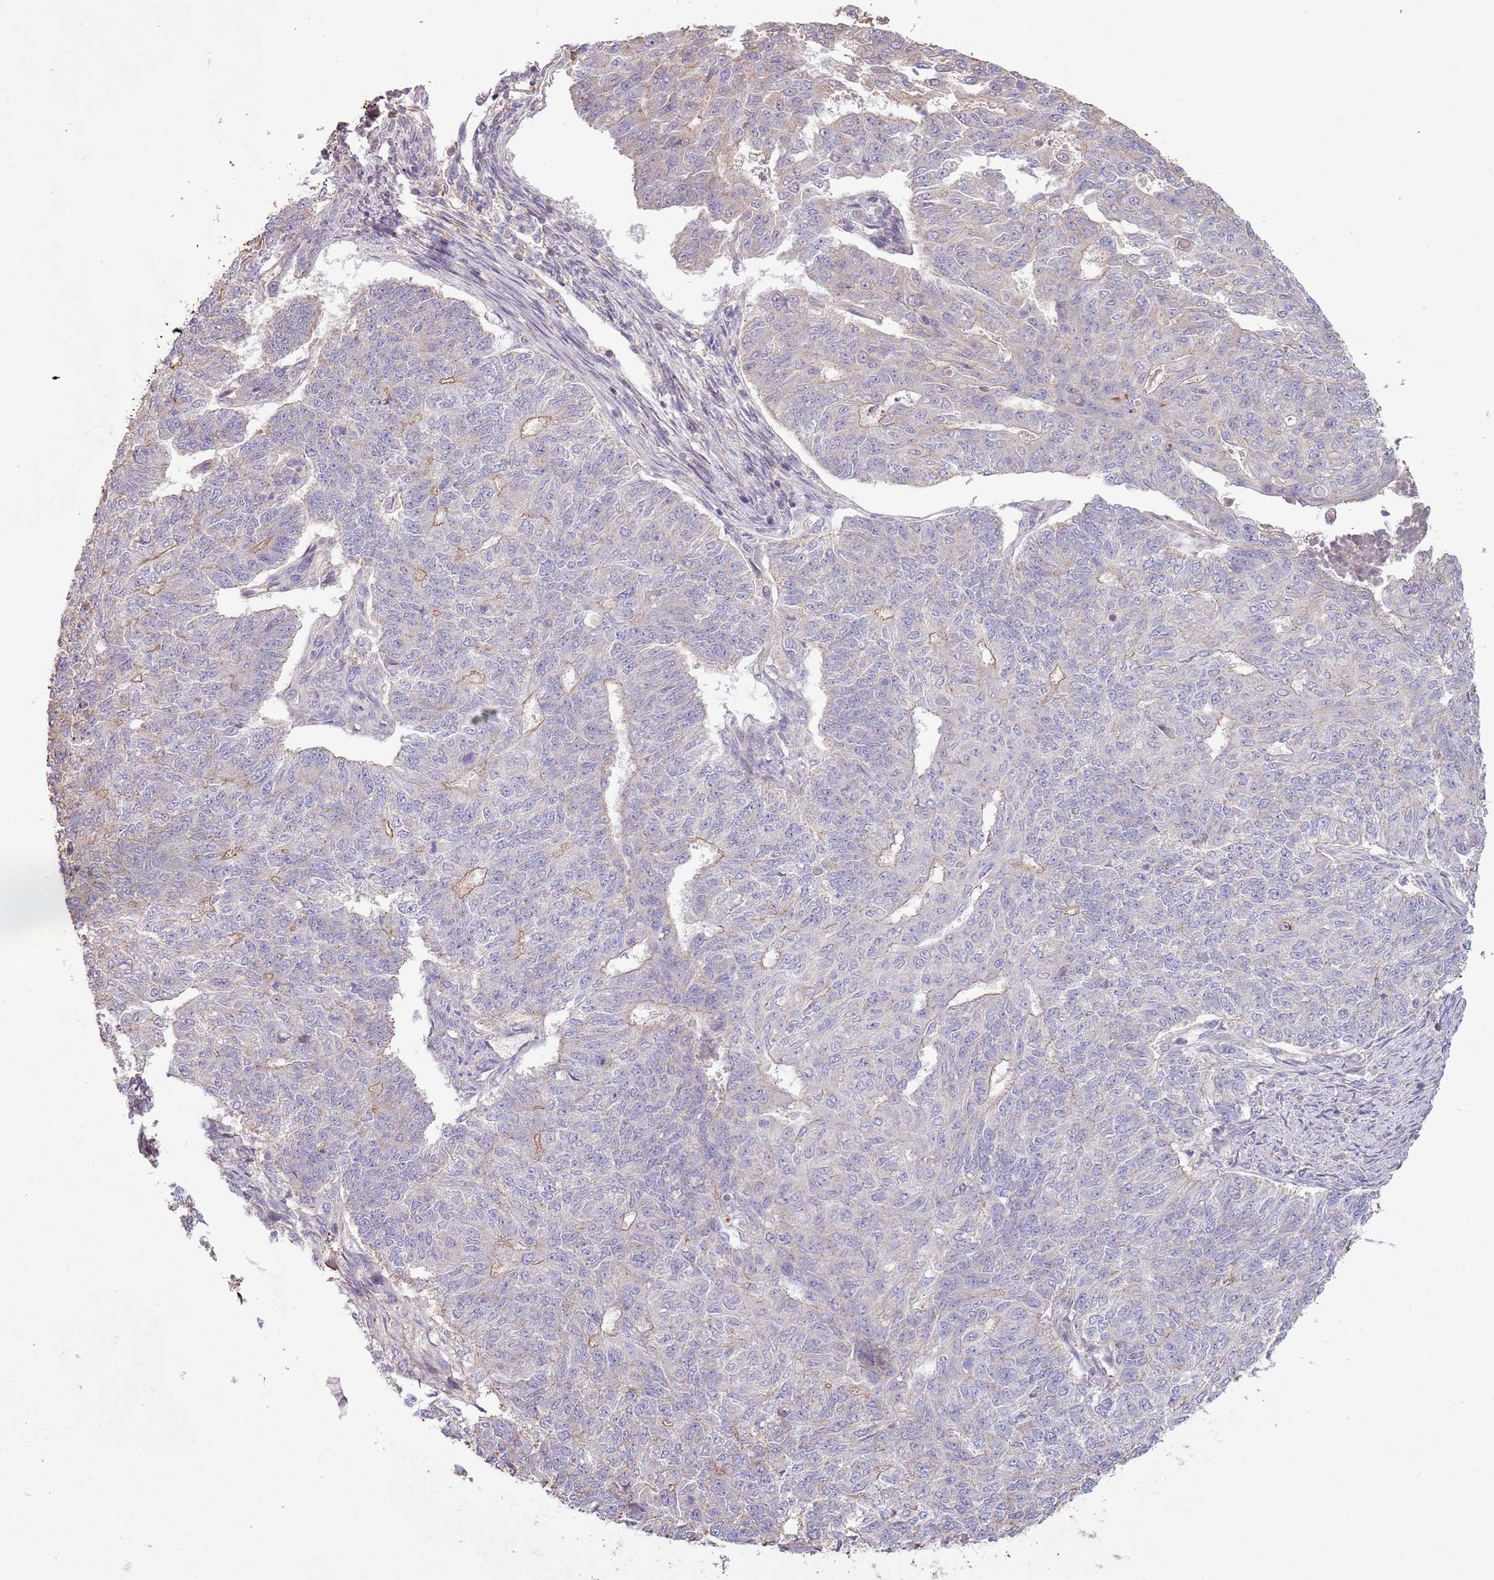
{"staining": {"intensity": "weak", "quantity": "<25%", "location": "cytoplasmic/membranous"}, "tissue": "endometrial cancer", "cell_type": "Tumor cells", "image_type": "cancer", "snomed": [{"axis": "morphology", "description": "Adenocarcinoma, NOS"}, {"axis": "topography", "description": "Endometrium"}], "caption": "DAB (3,3'-diaminobenzidine) immunohistochemical staining of endometrial adenocarcinoma displays no significant expression in tumor cells.", "gene": "FECH", "patient": {"sex": "female", "age": 32}}